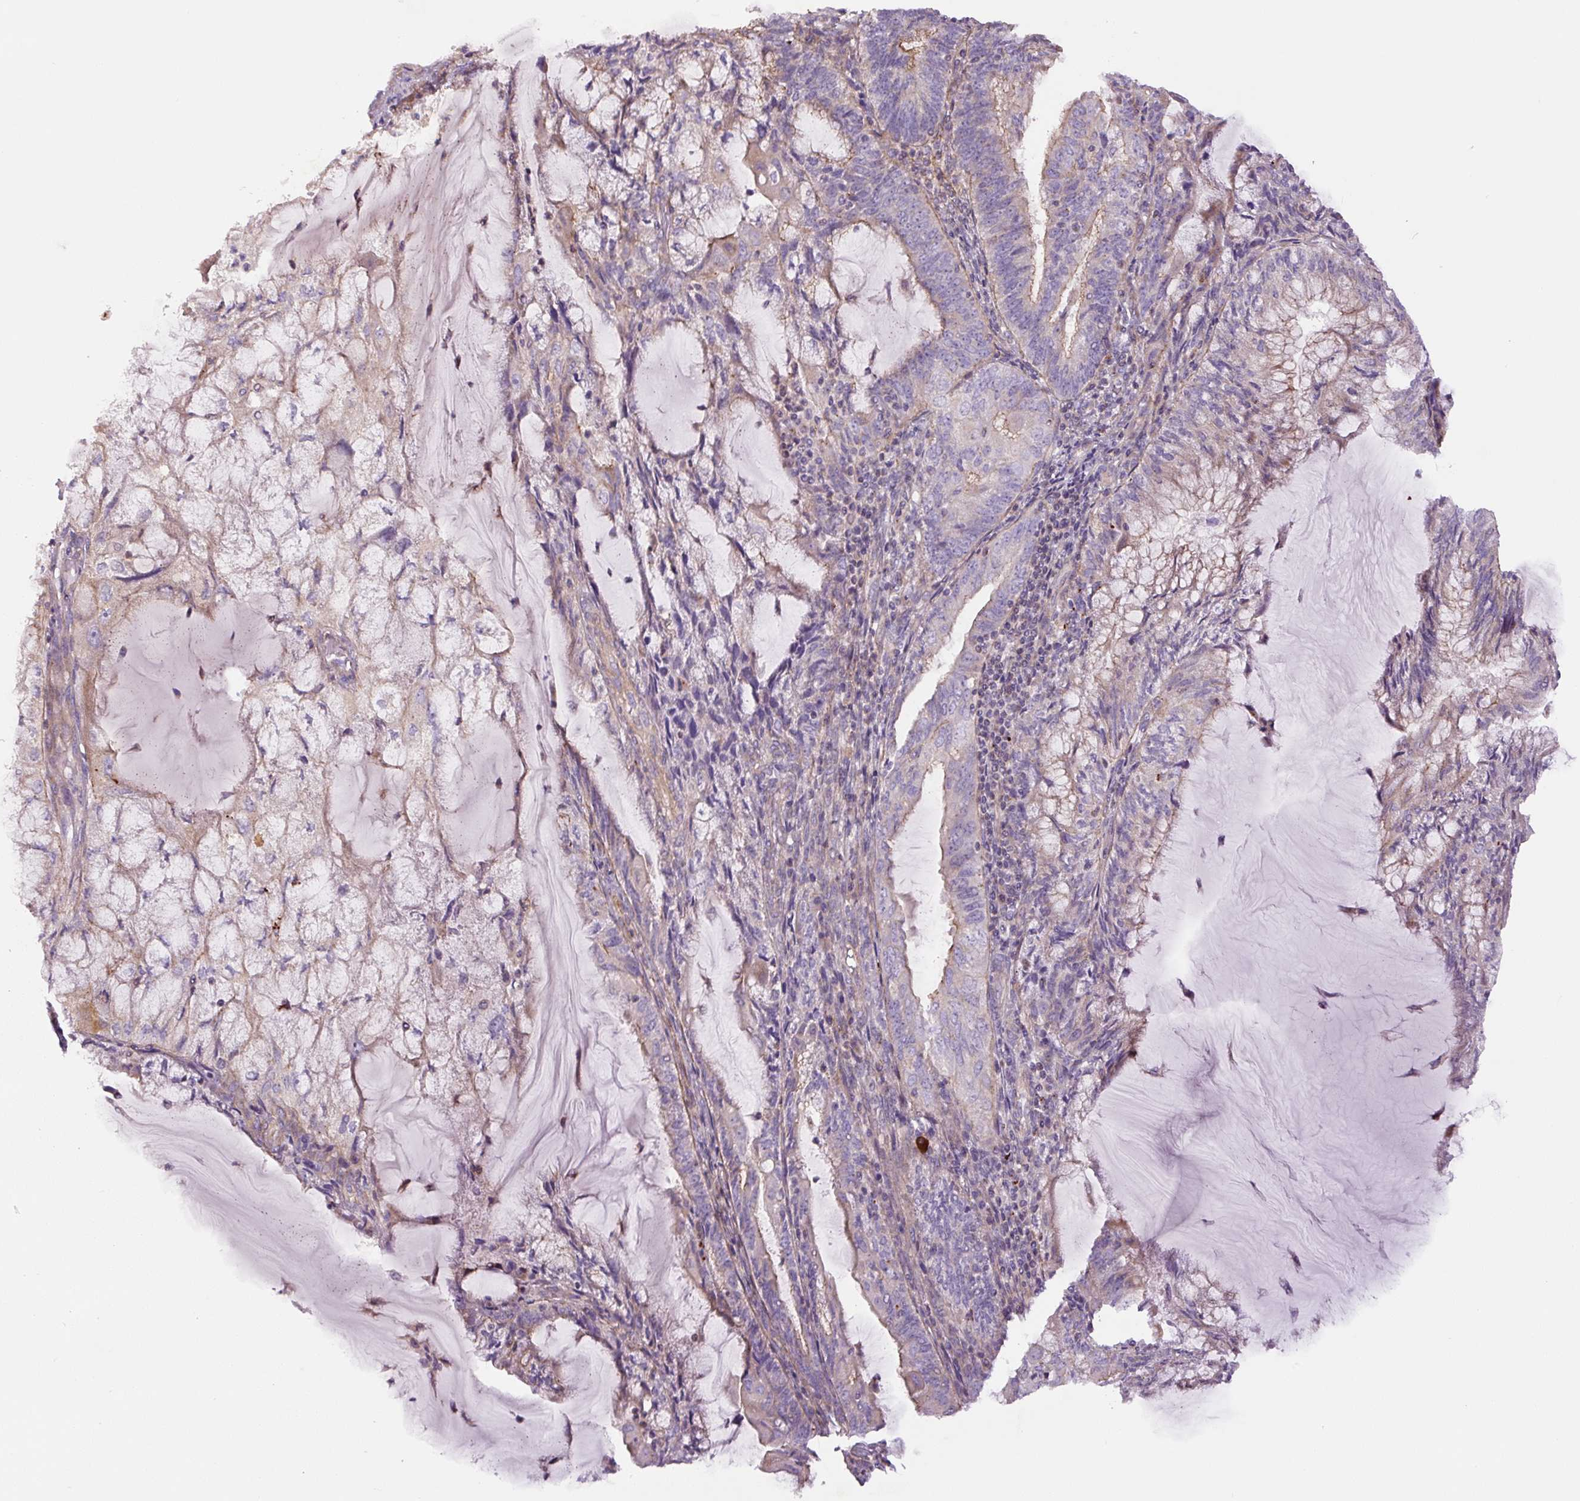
{"staining": {"intensity": "negative", "quantity": "none", "location": "none"}, "tissue": "endometrial cancer", "cell_type": "Tumor cells", "image_type": "cancer", "snomed": [{"axis": "morphology", "description": "Adenocarcinoma, NOS"}, {"axis": "topography", "description": "Endometrium"}], "caption": "Tumor cells are negative for brown protein staining in endometrial adenocarcinoma.", "gene": "CCNI2", "patient": {"sex": "female", "age": 81}}